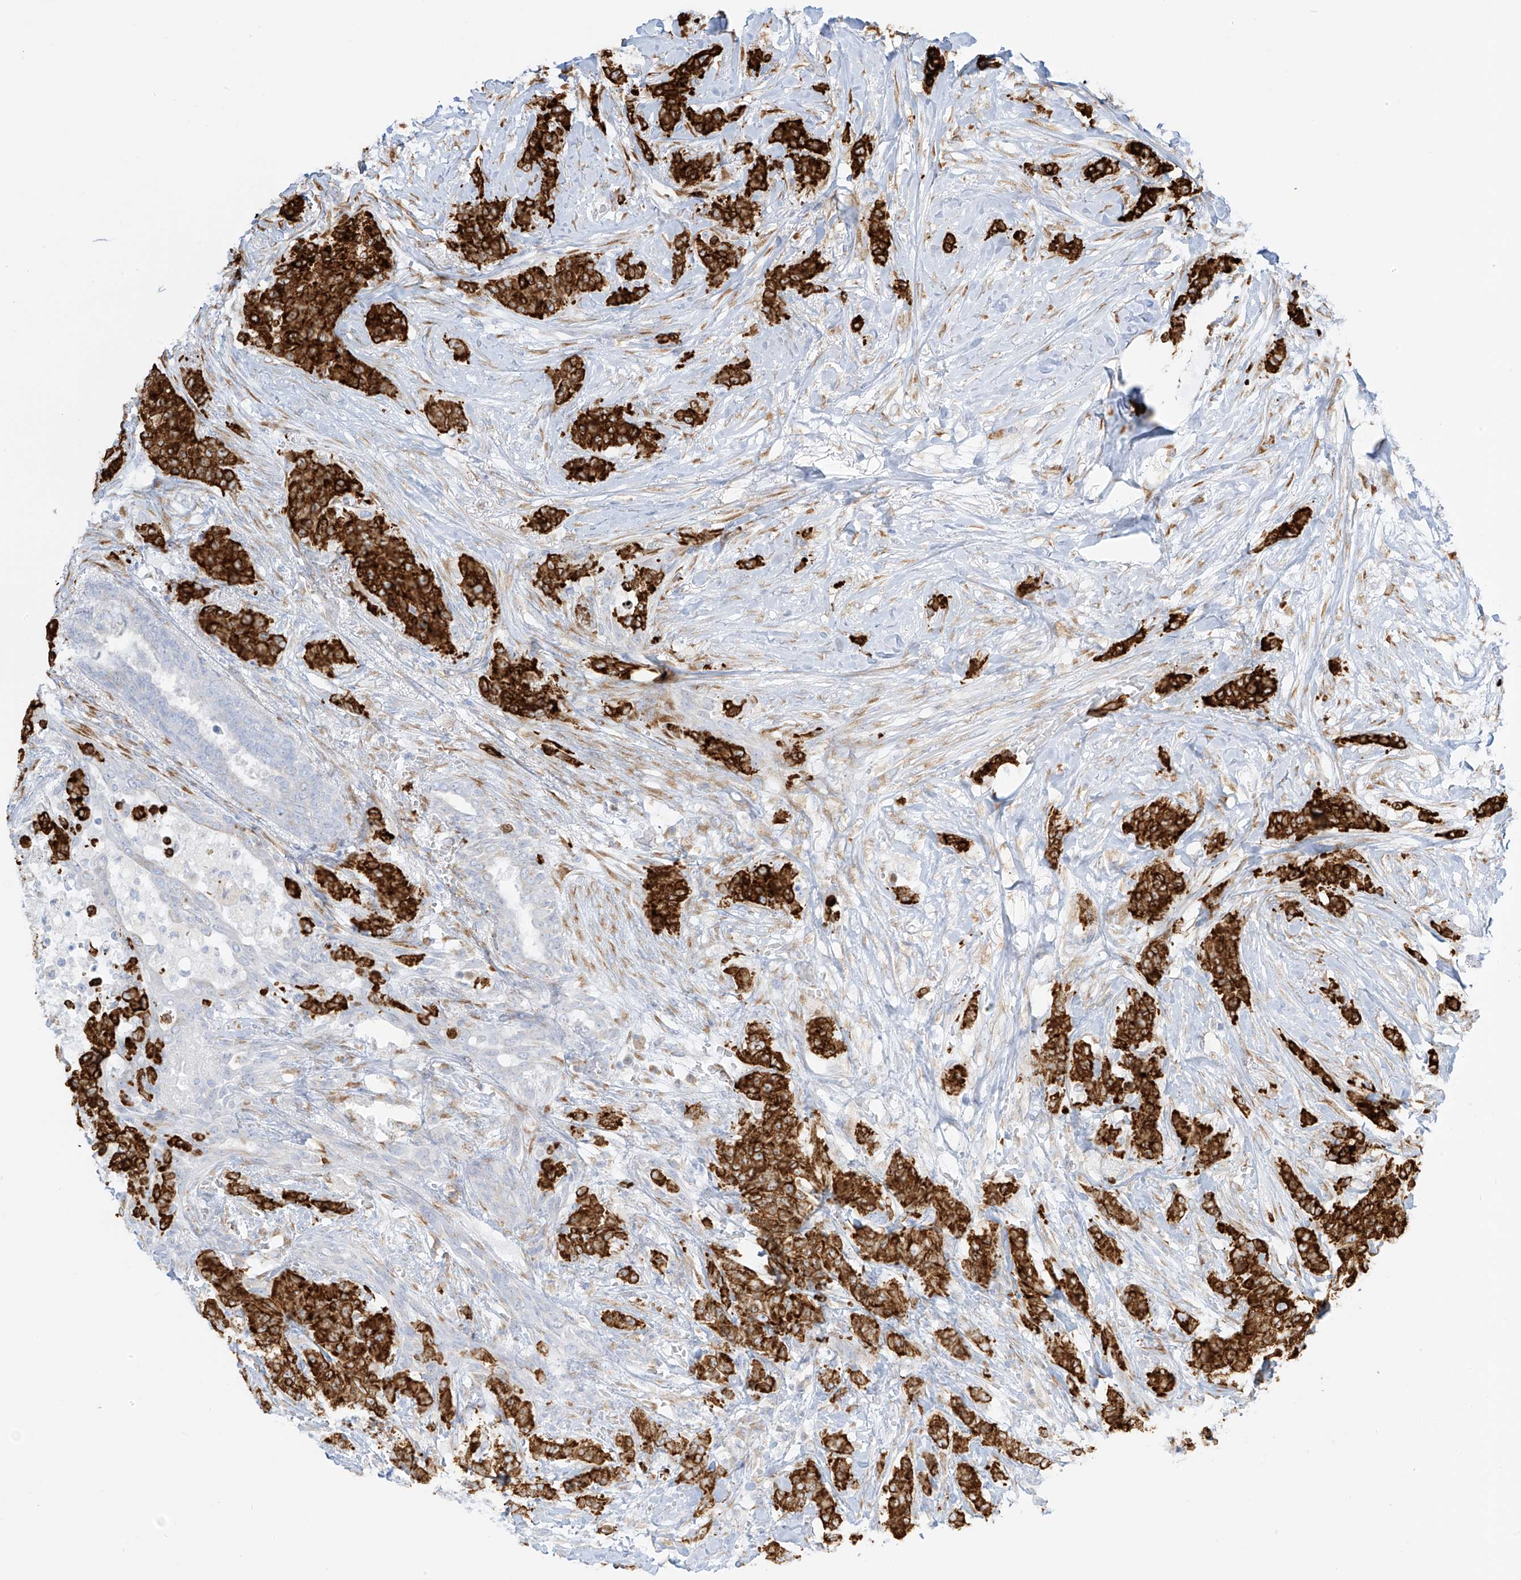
{"staining": {"intensity": "strong", "quantity": ">75%", "location": "cytoplasmic/membranous"}, "tissue": "breast cancer", "cell_type": "Tumor cells", "image_type": "cancer", "snomed": [{"axis": "morphology", "description": "Duct carcinoma"}, {"axis": "topography", "description": "Breast"}], "caption": "High-magnification brightfield microscopy of breast cancer stained with DAB (3,3'-diaminobenzidine) (brown) and counterstained with hematoxylin (blue). tumor cells exhibit strong cytoplasmic/membranous staining is seen in approximately>75% of cells.", "gene": "LRRC59", "patient": {"sex": "female", "age": 40}}